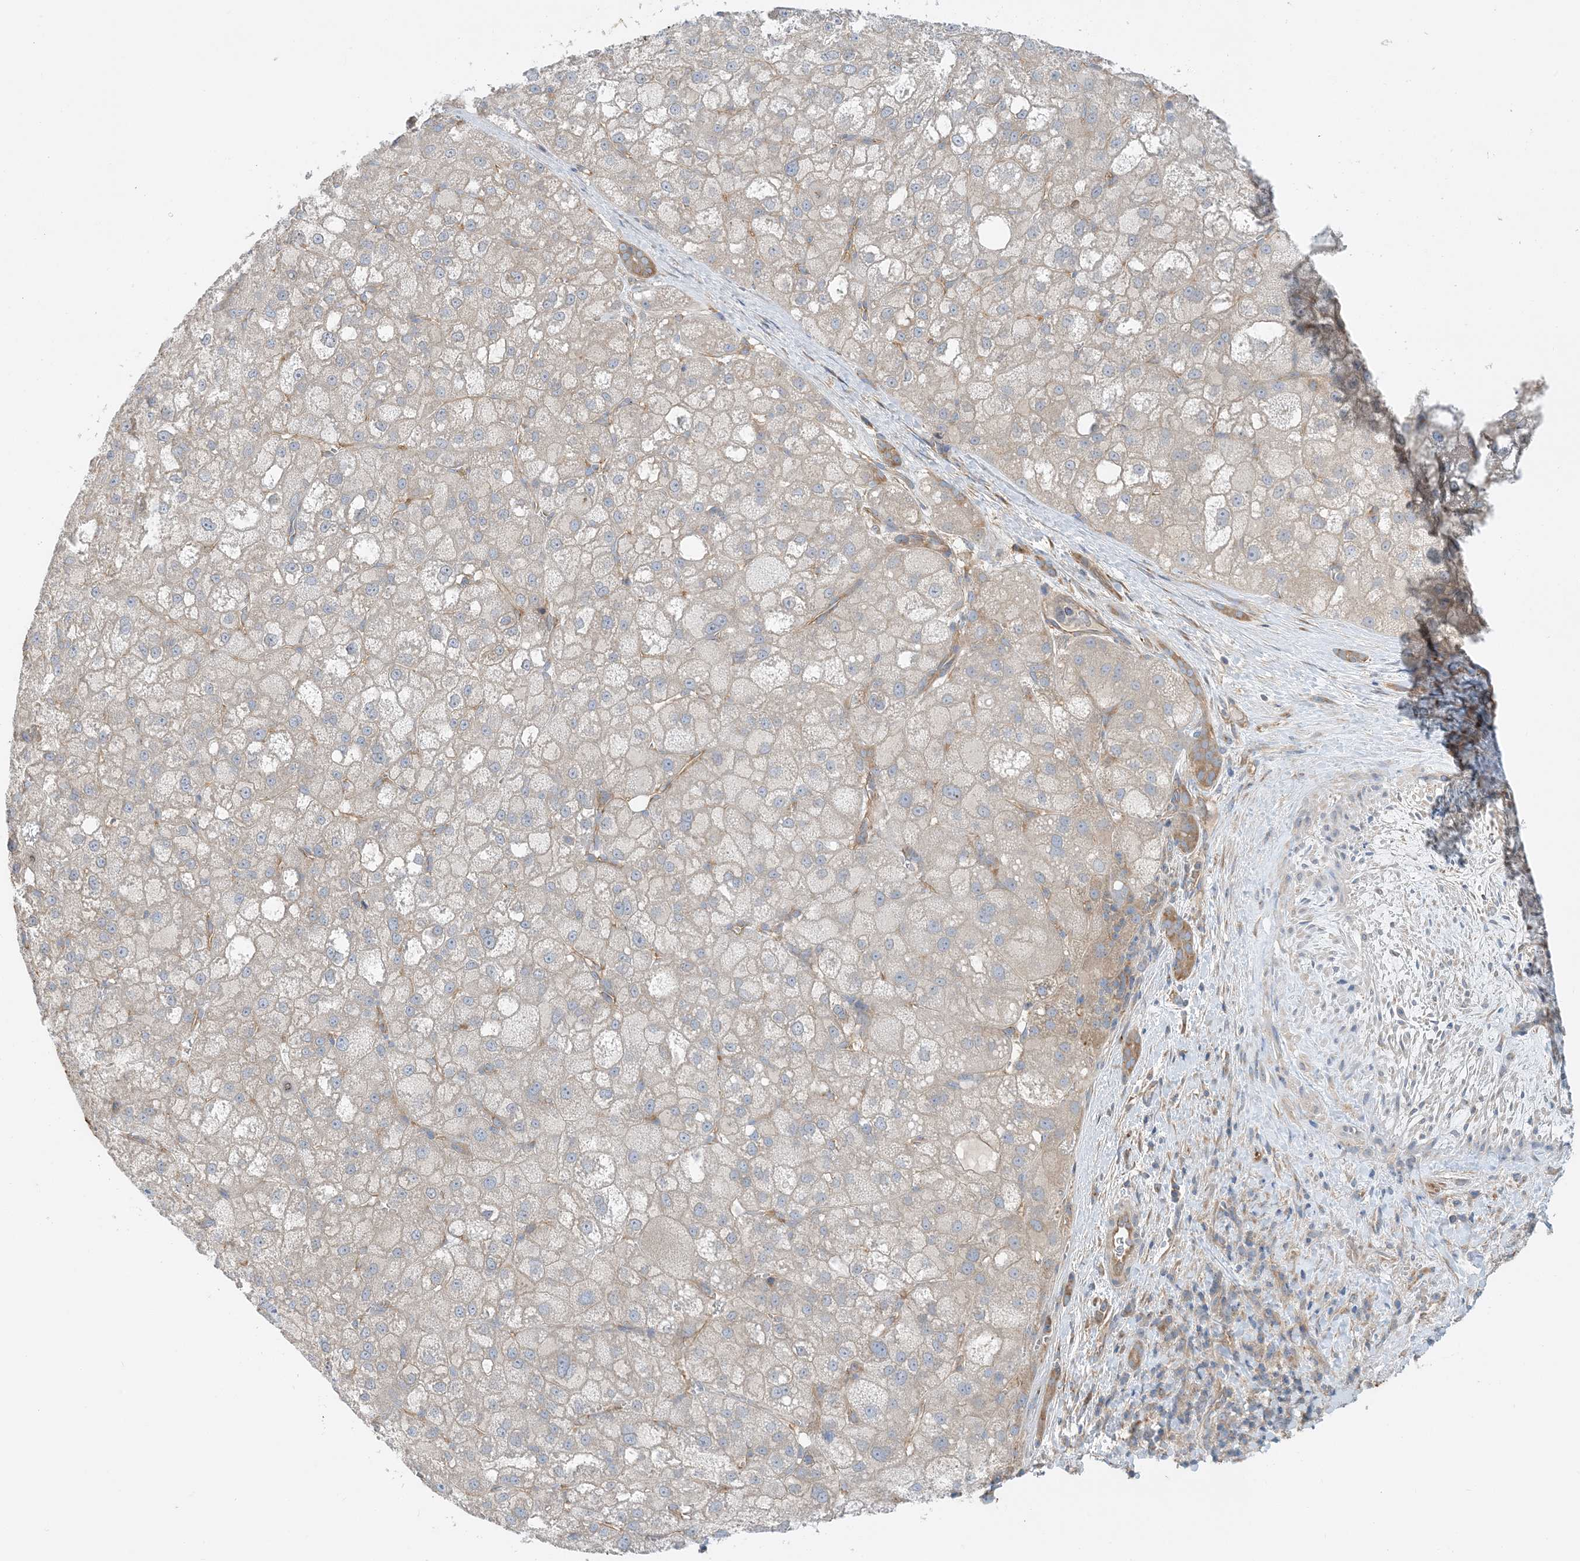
{"staining": {"intensity": "negative", "quantity": "none", "location": "none"}, "tissue": "liver cancer", "cell_type": "Tumor cells", "image_type": "cancer", "snomed": [{"axis": "morphology", "description": "Carcinoma, Hepatocellular, NOS"}, {"axis": "topography", "description": "Liver"}], "caption": "Immunohistochemical staining of human hepatocellular carcinoma (liver) displays no significant staining in tumor cells. (Stains: DAB IHC with hematoxylin counter stain, Microscopy: brightfield microscopy at high magnification).", "gene": "SIDT1", "patient": {"sex": "male", "age": 57}}